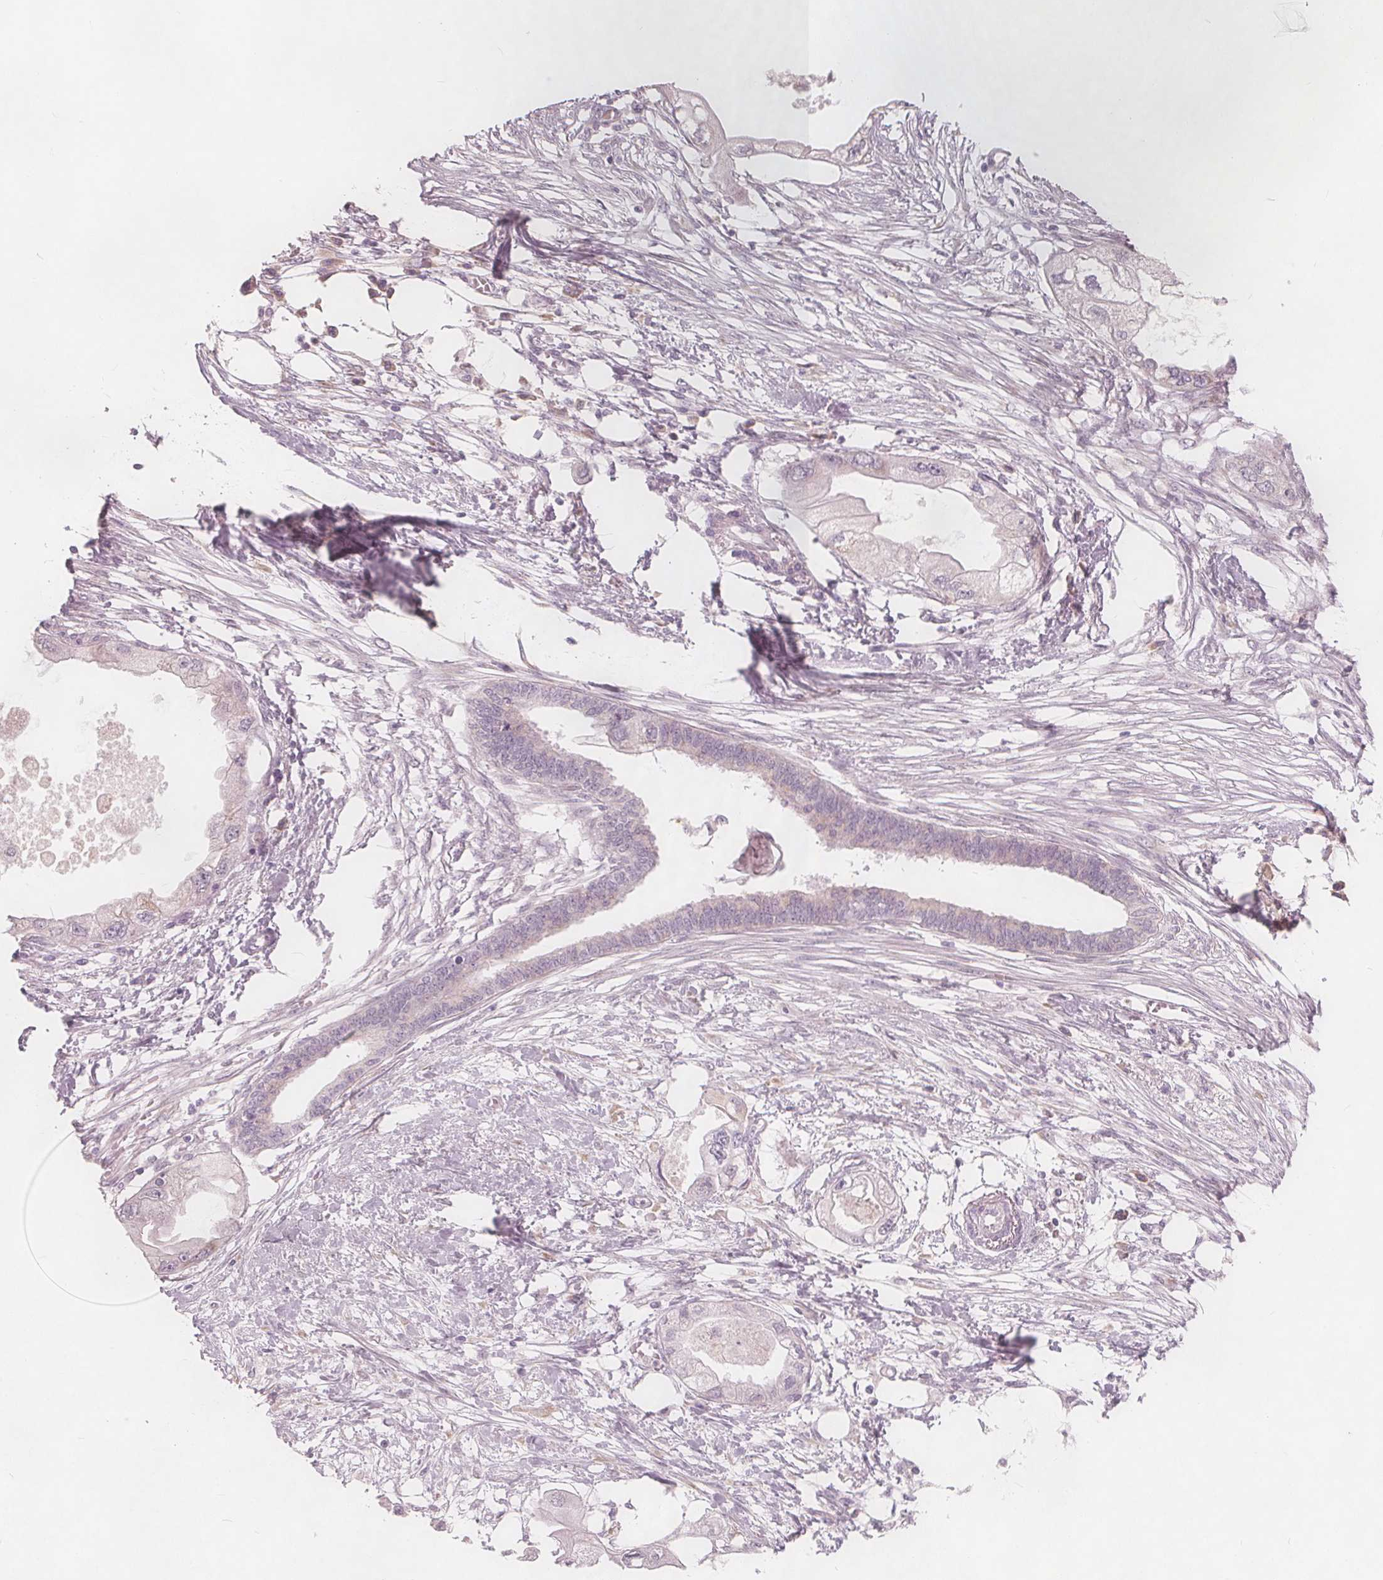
{"staining": {"intensity": "weak", "quantity": "<25%", "location": "cytoplasmic/membranous"}, "tissue": "endometrial cancer", "cell_type": "Tumor cells", "image_type": "cancer", "snomed": [{"axis": "morphology", "description": "Adenocarcinoma, NOS"}, {"axis": "morphology", "description": "Adenocarcinoma, metastatic, NOS"}, {"axis": "topography", "description": "Adipose tissue"}, {"axis": "topography", "description": "Endometrium"}], "caption": "This is an immunohistochemistry (IHC) photomicrograph of endometrial cancer (metastatic adenocarcinoma). There is no expression in tumor cells.", "gene": "BRSK1", "patient": {"sex": "female", "age": 67}}